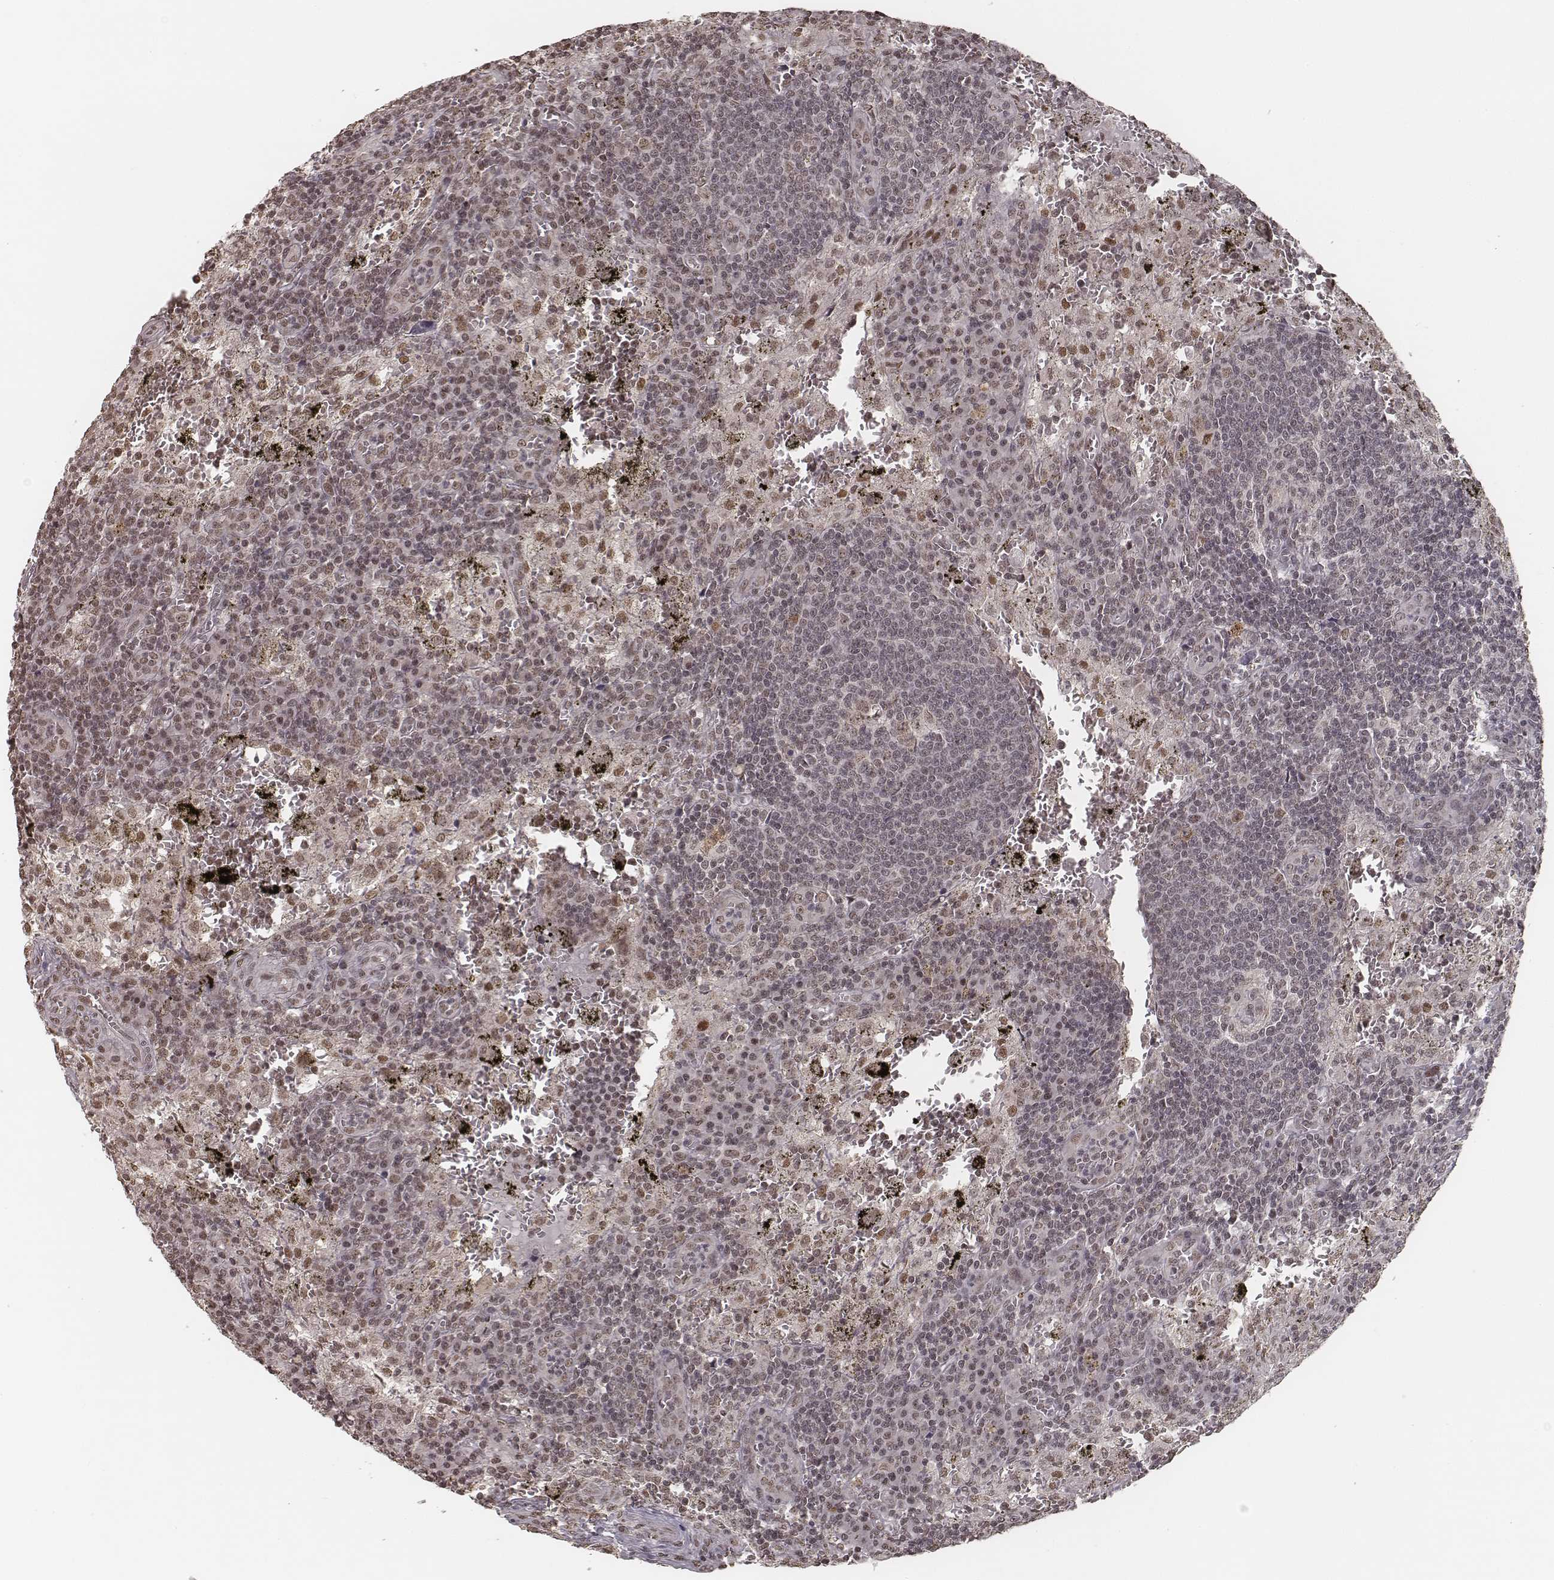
{"staining": {"intensity": "weak", "quantity": "<25%", "location": "nuclear"}, "tissue": "lymph node", "cell_type": "Non-germinal center cells", "image_type": "normal", "snomed": [{"axis": "morphology", "description": "Normal tissue, NOS"}, {"axis": "topography", "description": "Lymph node"}], "caption": "Immunohistochemical staining of benign lymph node demonstrates no significant staining in non-germinal center cells.", "gene": "HMGA2", "patient": {"sex": "male", "age": 62}}